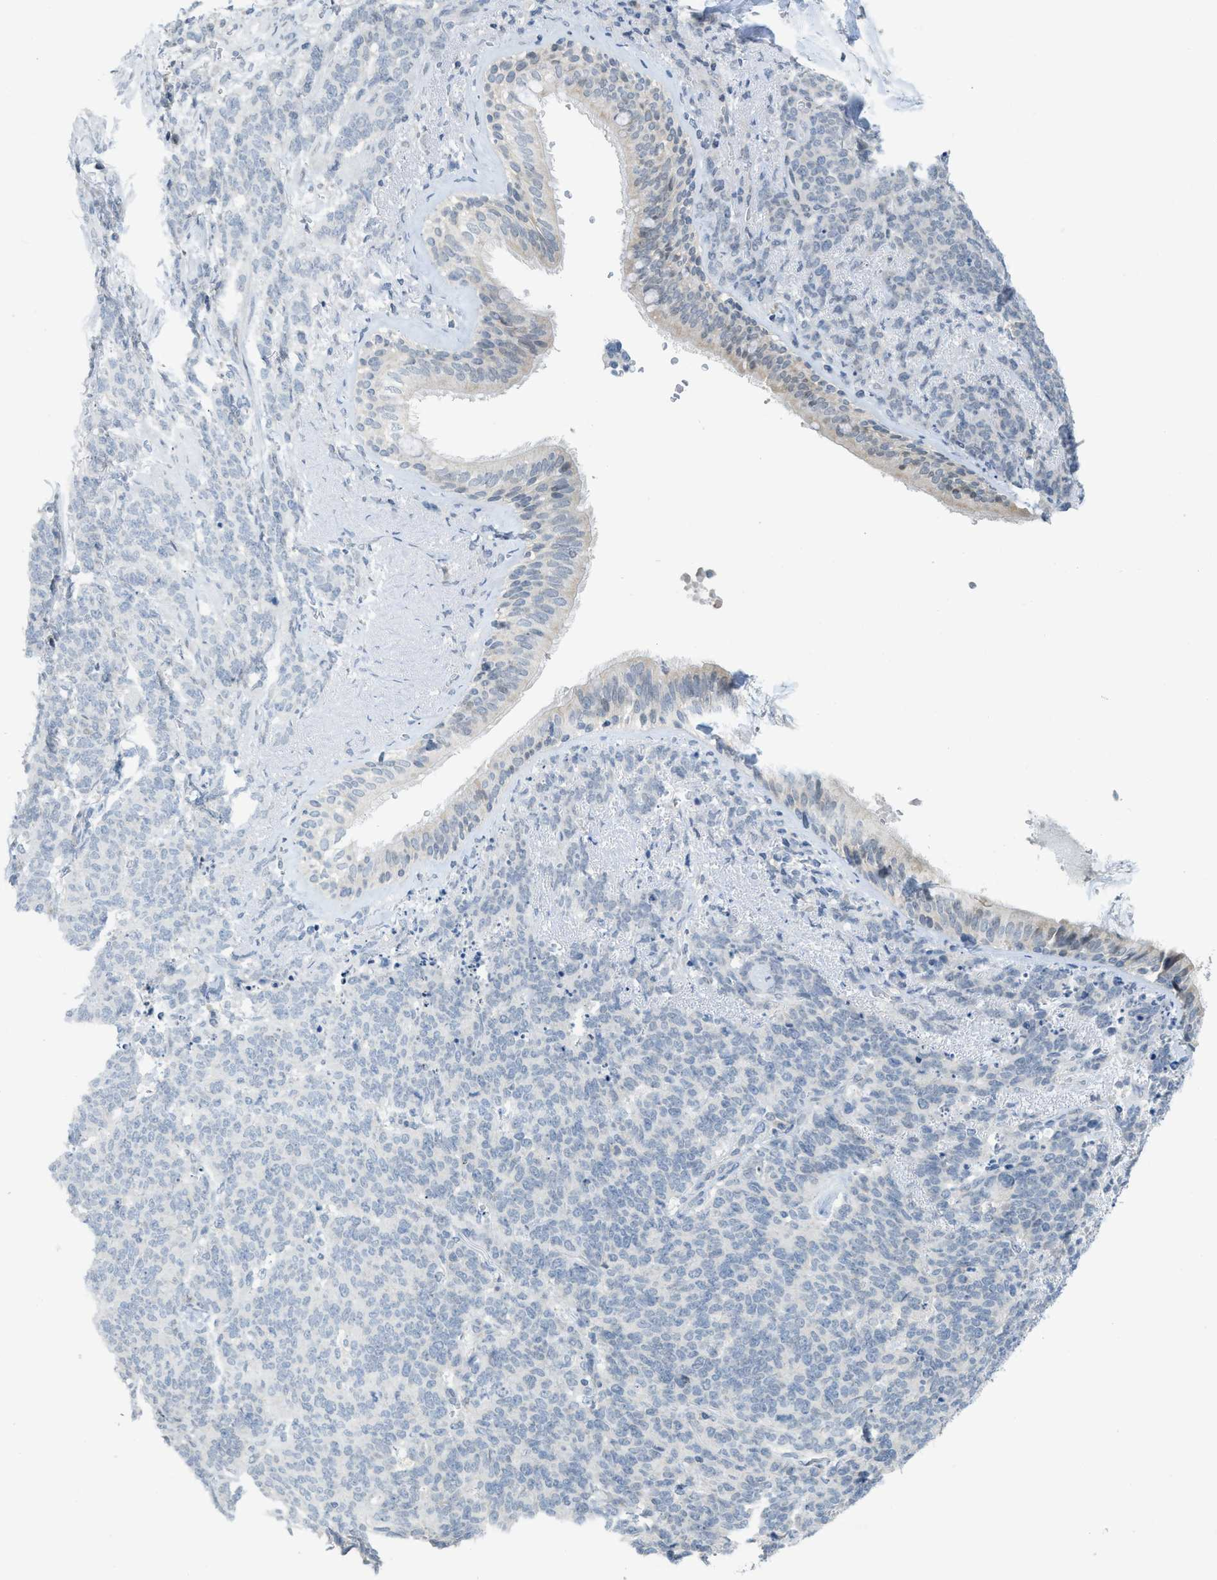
{"staining": {"intensity": "negative", "quantity": "none", "location": "none"}, "tissue": "lung cancer", "cell_type": "Tumor cells", "image_type": "cancer", "snomed": [{"axis": "morphology", "description": "Neoplasm, malignant, NOS"}, {"axis": "topography", "description": "Lung"}], "caption": "This is an IHC image of human malignant neoplasm (lung). There is no expression in tumor cells.", "gene": "TXNDC2", "patient": {"sex": "female", "age": 58}}